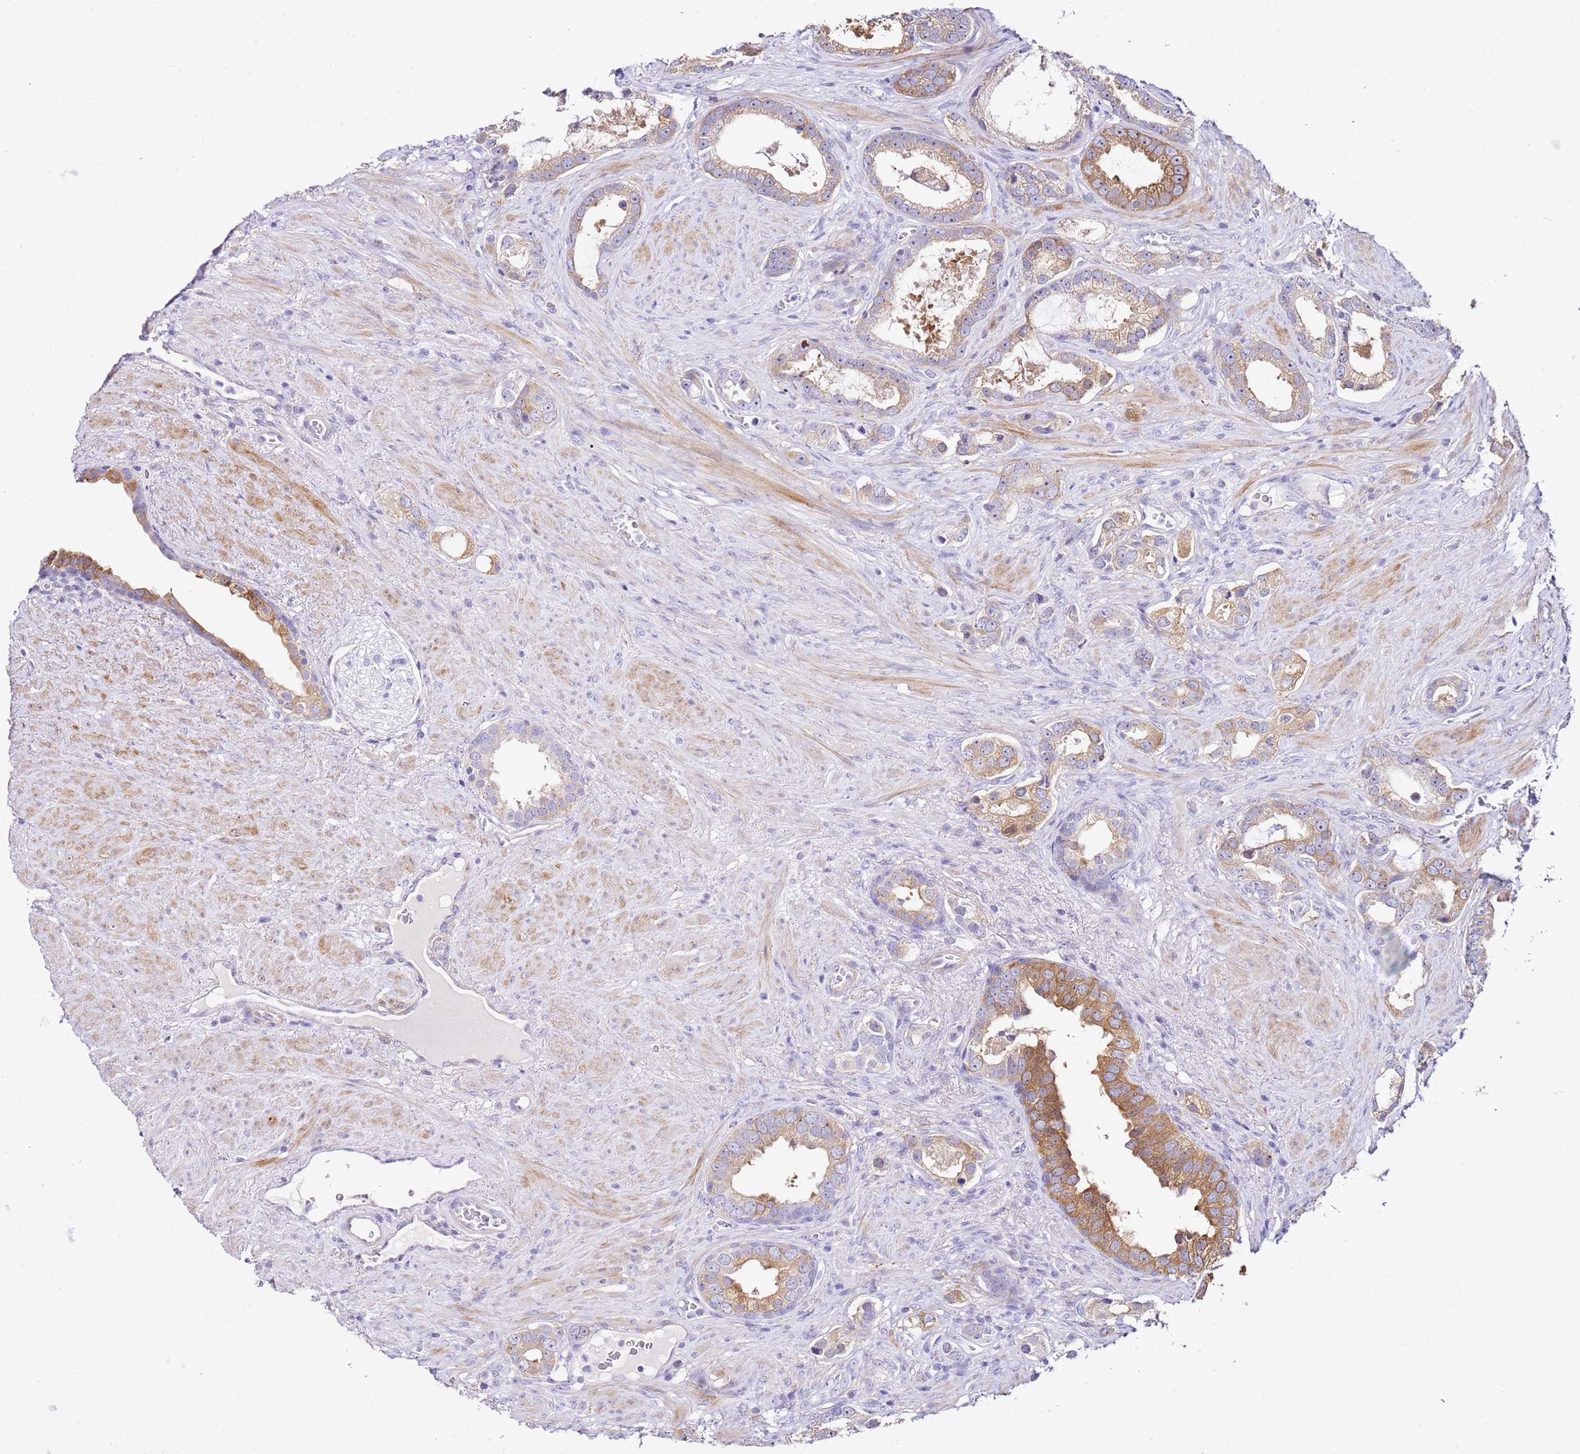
{"staining": {"intensity": "moderate", "quantity": ">75%", "location": "cytoplasmic/membranous"}, "tissue": "prostate cancer", "cell_type": "Tumor cells", "image_type": "cancer", "snomed": [{"axis": "morphology", "description": "Adenocarcinoma, High grade"}, {"axis": "topography", "description": "Prostate"}], "caption": "Brown immunohistochemical staining in human prostate cancer demonstrates moderate cytoplasmic/membranous staining in approximately >75% of tumor cells.", "gene": "HGD", "patient": {"sex": "male", "age": 67}}